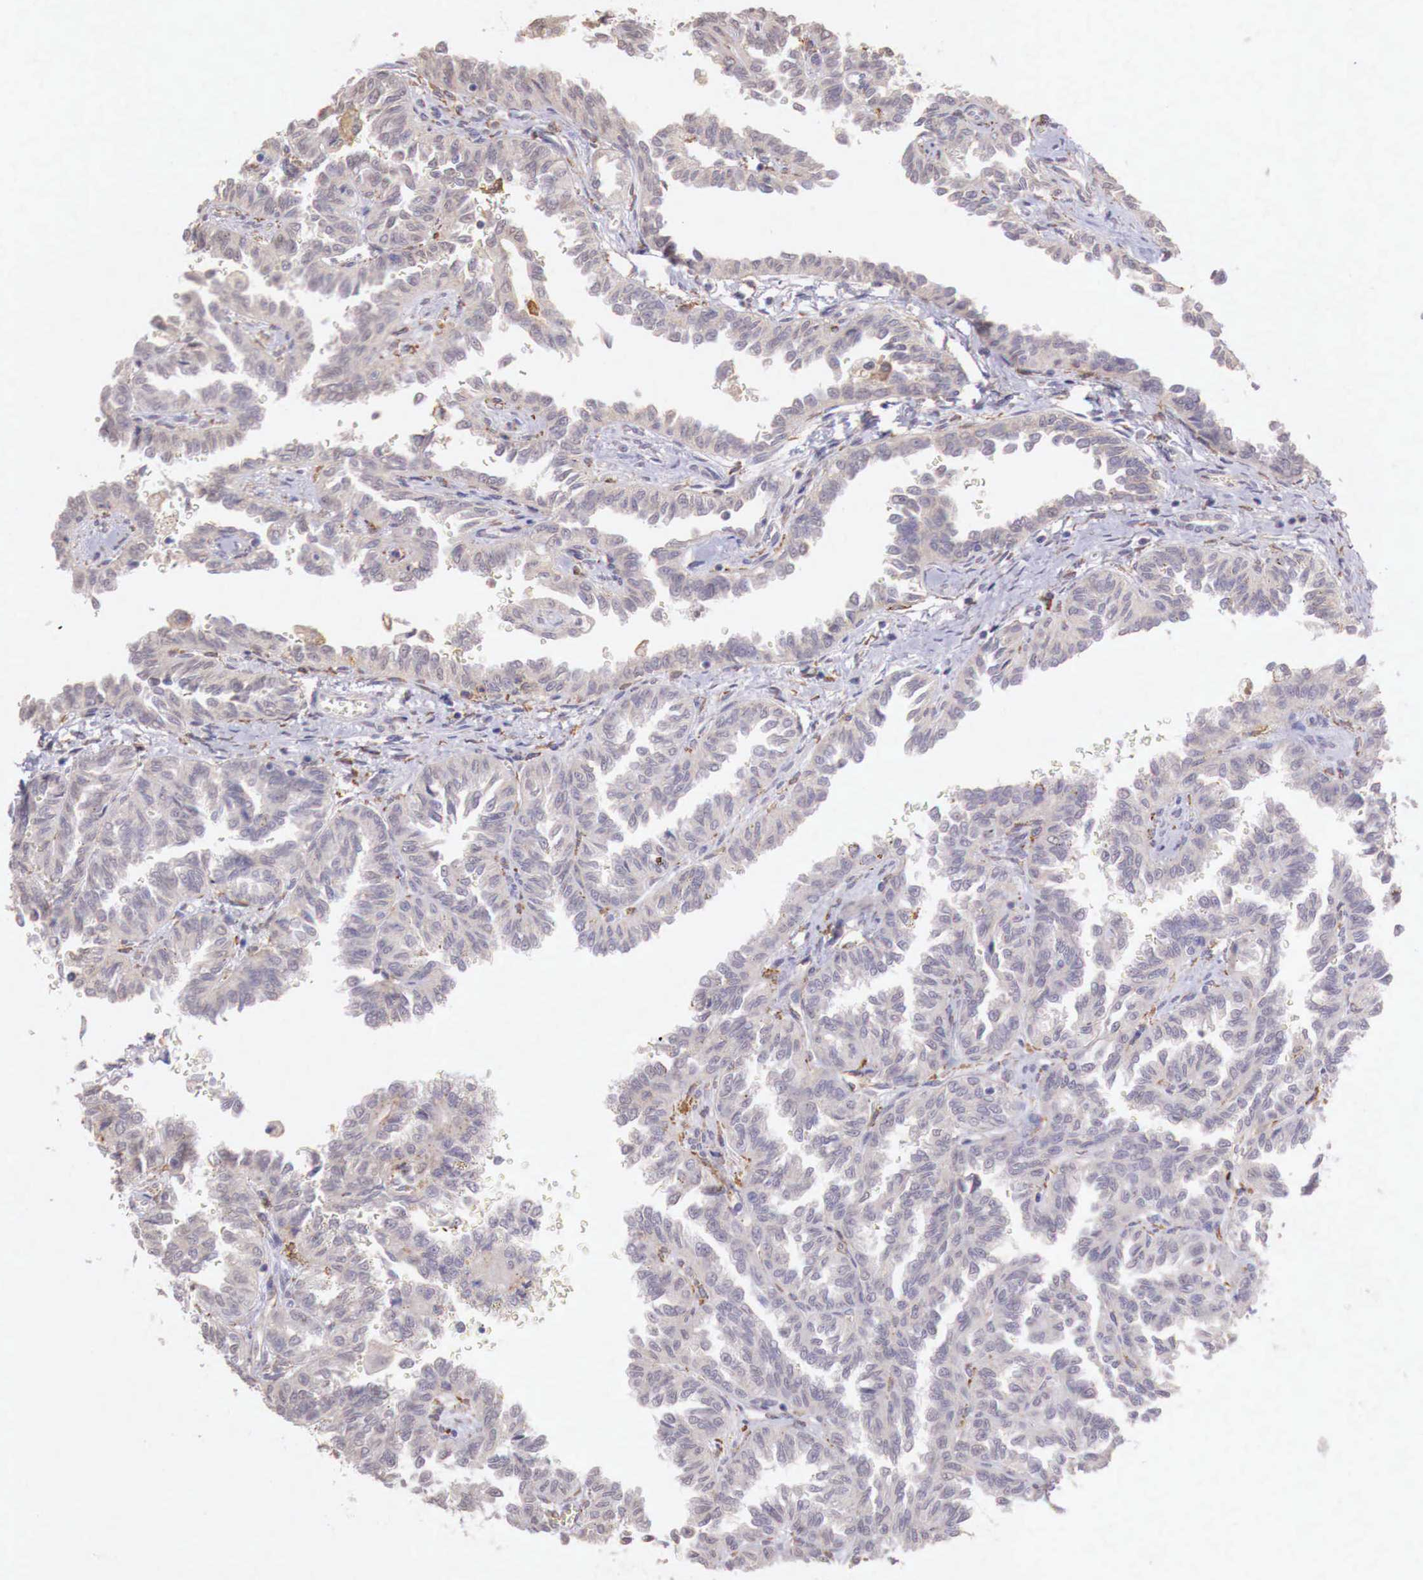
{"staining": {"intensity": "weak", "quantity": "25%-75%", "location": "cytoplasmic/membranous"}, "tissue": "renal cancer", "cell_type": "Tumor cells", "image_type": "cancer", "snomed": [{"axis": "morphology", "description": "Inflammation, NOS"}, {"axis": "morphology", "description": "Adenocarcinoma, NOS"}, {"axis": "topography", "description": "Kidney"}], "caption": "A brown stain shows weak cytoplasmic/membranous expression of a protein in renal adenocarcinoma tumor cells.", "gene": "CHRDL1", "patient": {"sex": "male", "age": 68}}